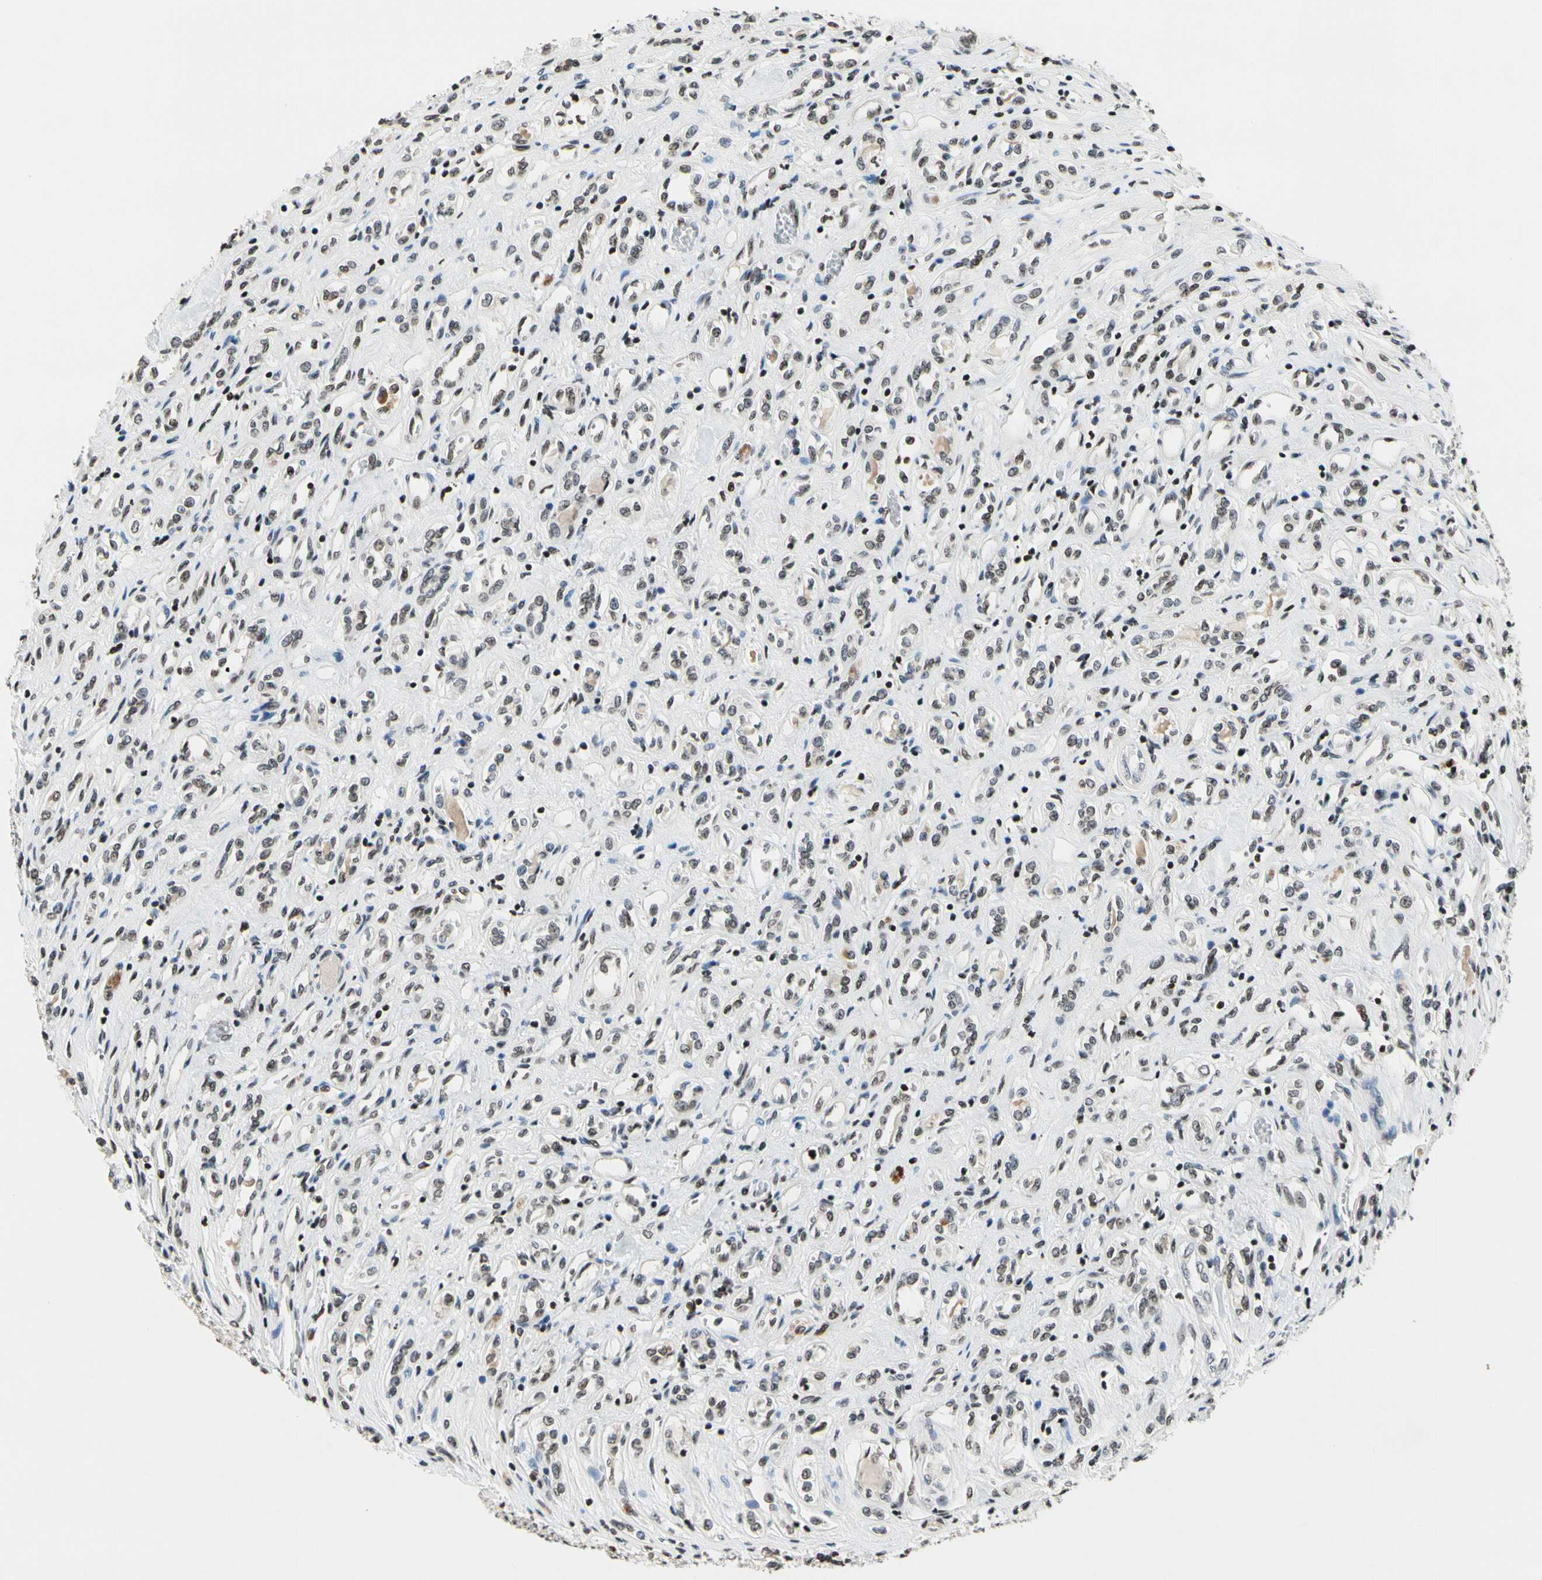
{"staining": {"intensity": "moderate", "quantity": ">75%", "location": "nuclear"}, "tissue": "renal cancer", "cell_type": "Tumor cells", "image_type": "cancer", "snomed": [{"axis": "morphology", "description": "Adenocarcinoma, NOS"}, {"axis": "topography", "description": "Kidney"}], "caption": "Renal cancer (adenocarcinoma) stained with immunohistochemistry (IHC) displays moderate nuclear expression in about >75% of tumor cells.", "gene": "RECQL", "patient": {"sex": "female", "age": 70}}